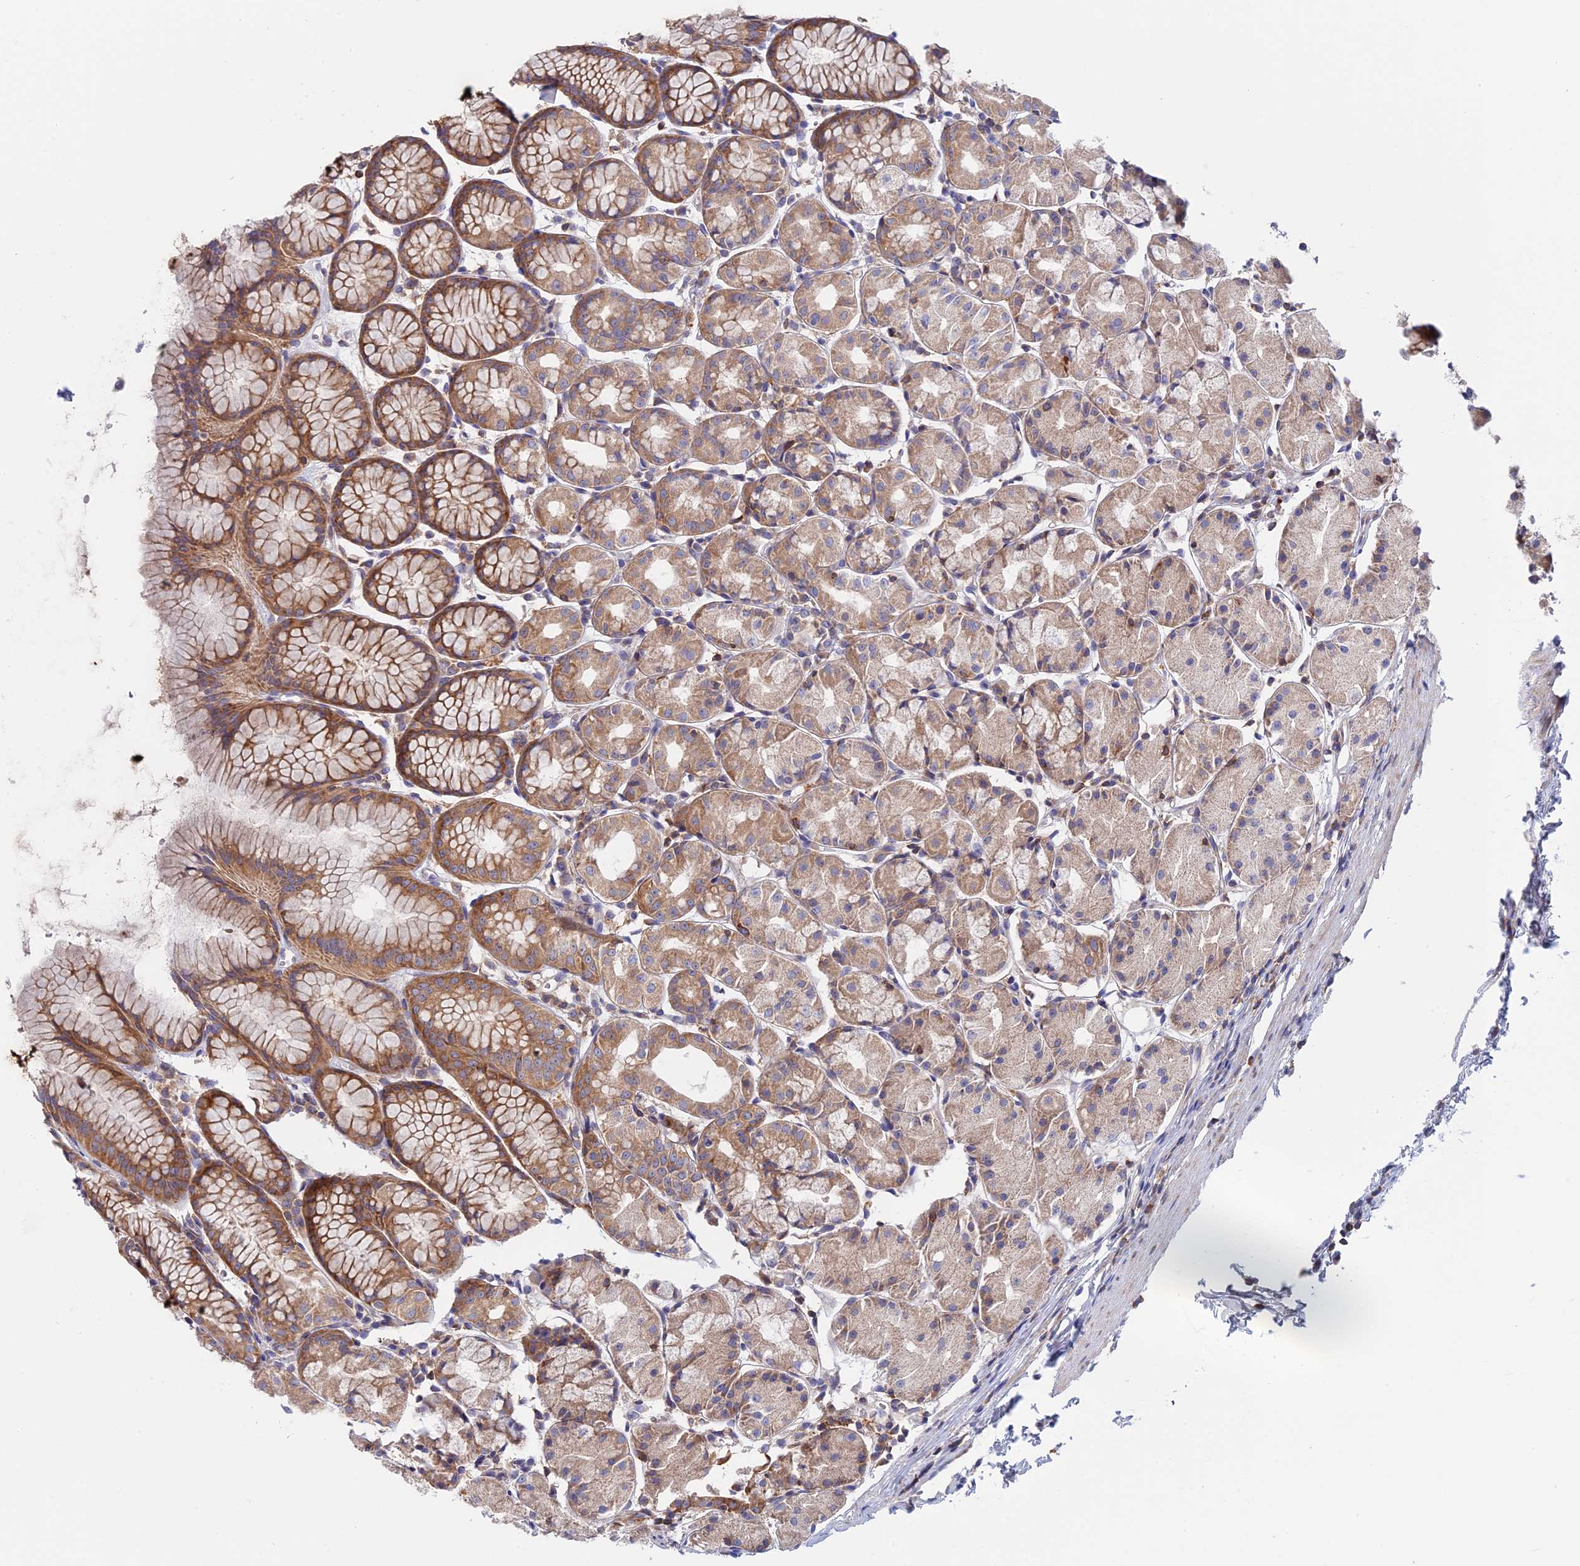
{"staining": {"intensity": "moderate", "quantity": ">75%", "location": "cytoplasmic/membranous"}, "tissue": "stomach", "cell_type": "Glandular cells", "image_type": "normal", "snomed": [{"axis": "morphology", "description": "Normal tissue, NOS"}, {"axis": "topography", "description": "Stomach, upper"}], "caption": "This image demonstrates immunohistochemistry (IHC) staining of unremarkable human stomach, with medium moderate cytoplasmic/membranous positivity in approximately >75% of glandular cells.", "gene": "GMIP", "patient": {"sex": "male", "age": 47}}